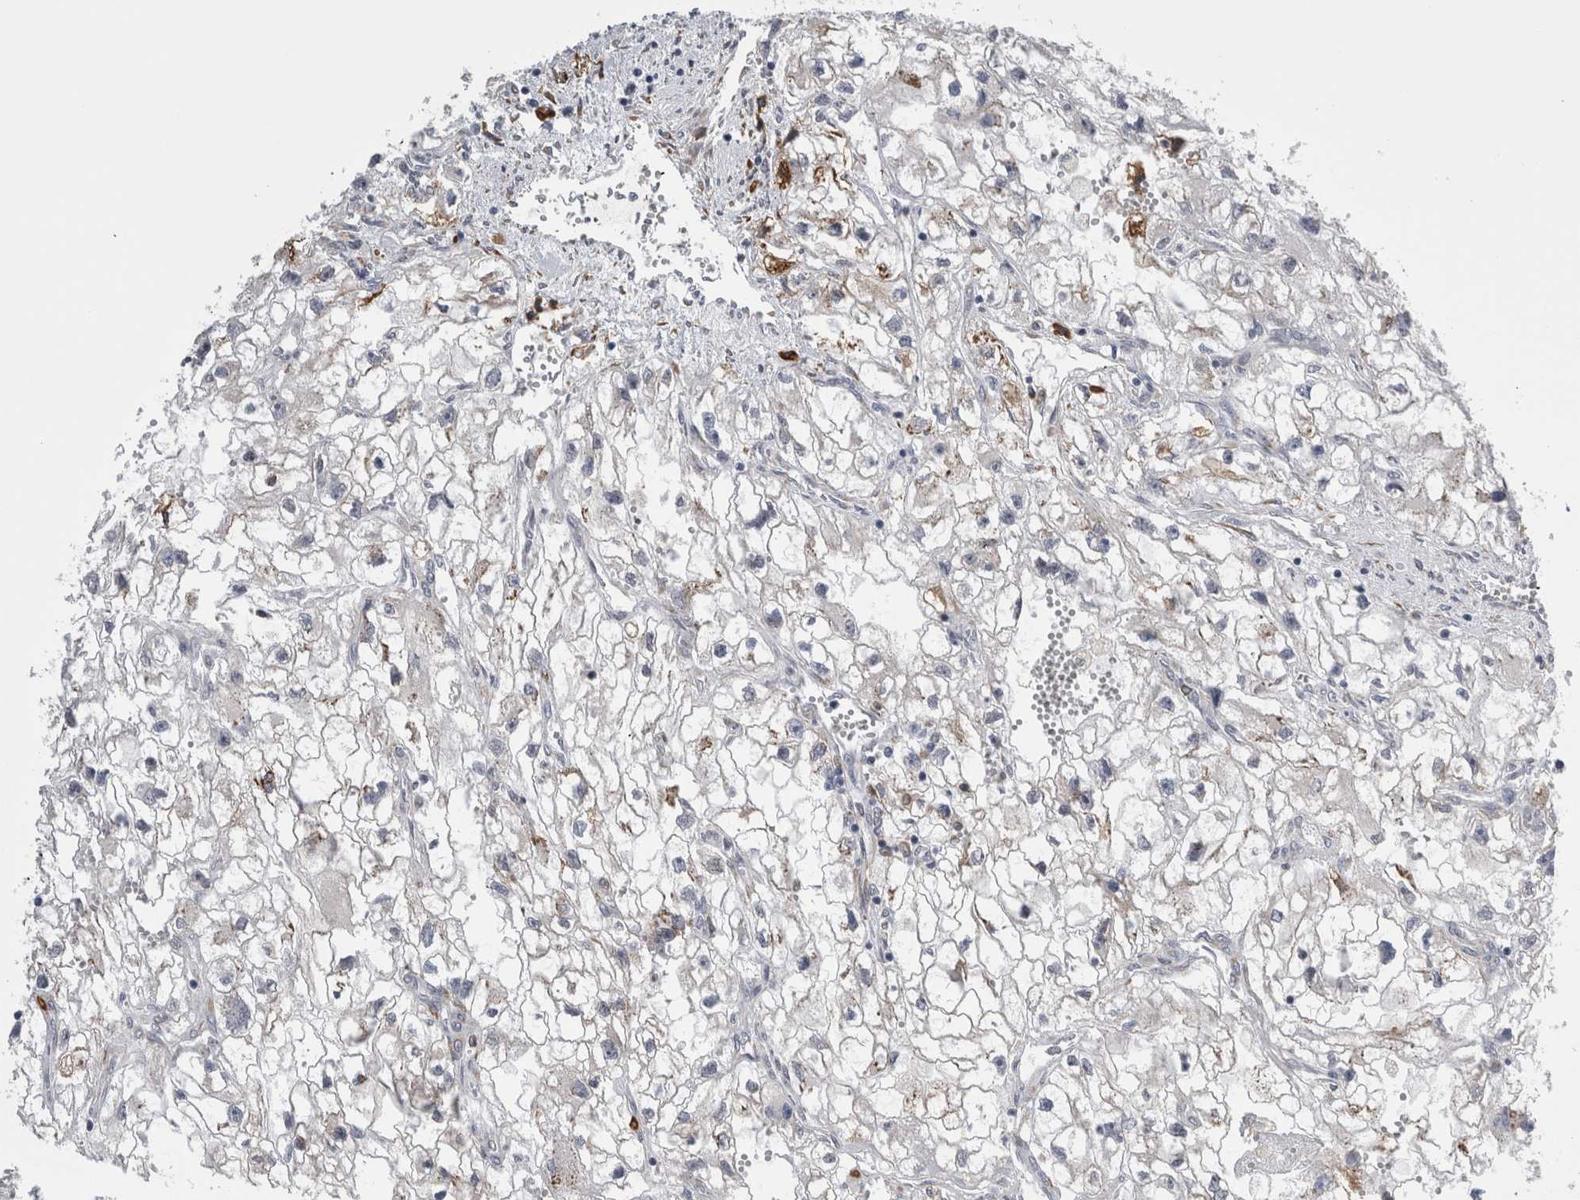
{"staining": {"intensity": "negative", "quantity": "none", "location": "none"}, "tissue": "renal cancer", "cell_type": "Tumor cells", "image_type": "cancer", "snomed": [{"axis": "morphology", "description": "Adenocarcinoma, NOS"}, {"axis": "topography", "description": "Kidney"}], "caption": "Immunohistochemical staining of human renal cancer displays no significant staining in tumor cells.", "gene": "FHIP2B", "patient": {"sex": "female", "age": 70}}